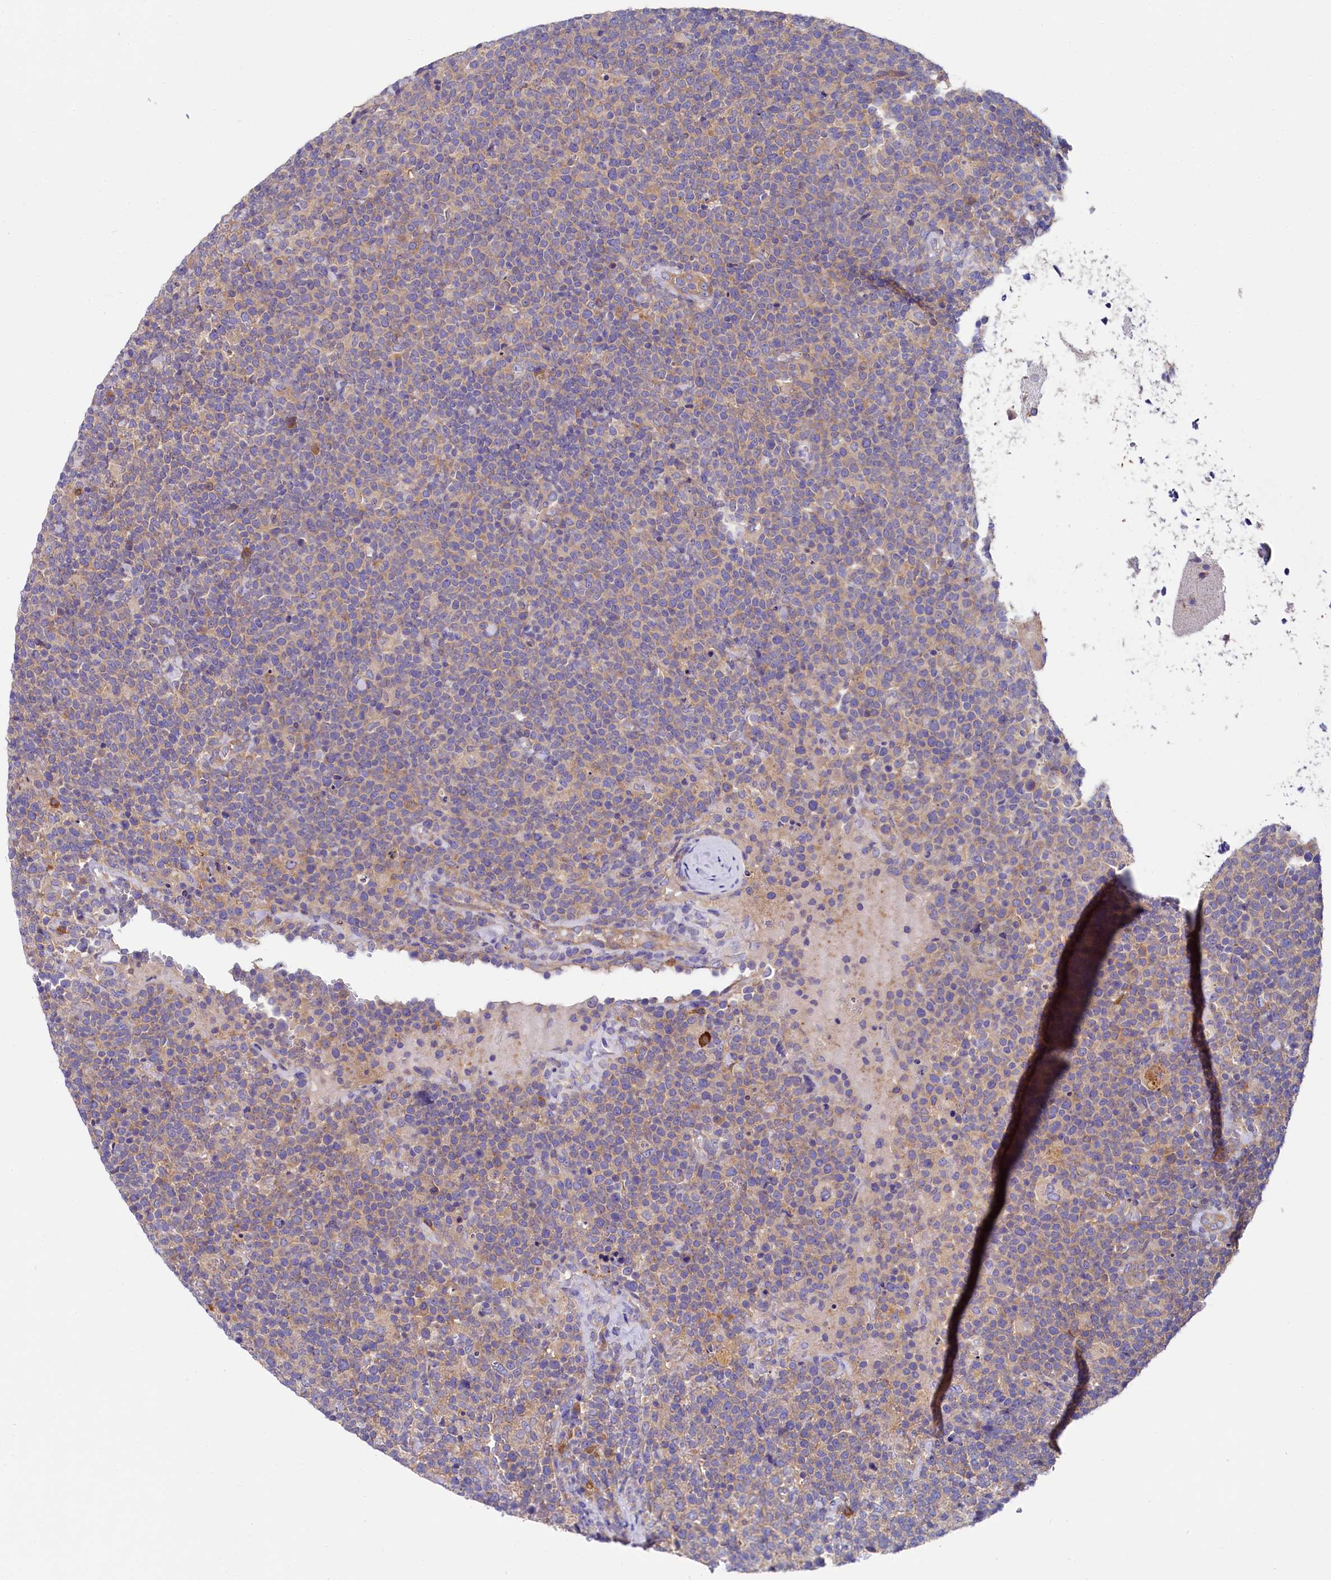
{"staining": {"intensity": "weak", "quantity": "25%-75%", "location": "cytoplasmic/membranous"}, "tissue": "lymphoma", "cell_type": "Tumor cells", "image_type": "cancer", "snomed": [{"axis": "morphology", "description": "Malignant lymphoma, non-Hodgkin's type, High grade"}, {"axis": "topography", "description": "Lymph node"}], "caption": "Human lymphoma stained with a protein marker demonstrates weak staining in tumor cells.", "gene": "QARS1", "patient": {"sex": "male", "age": 61}}